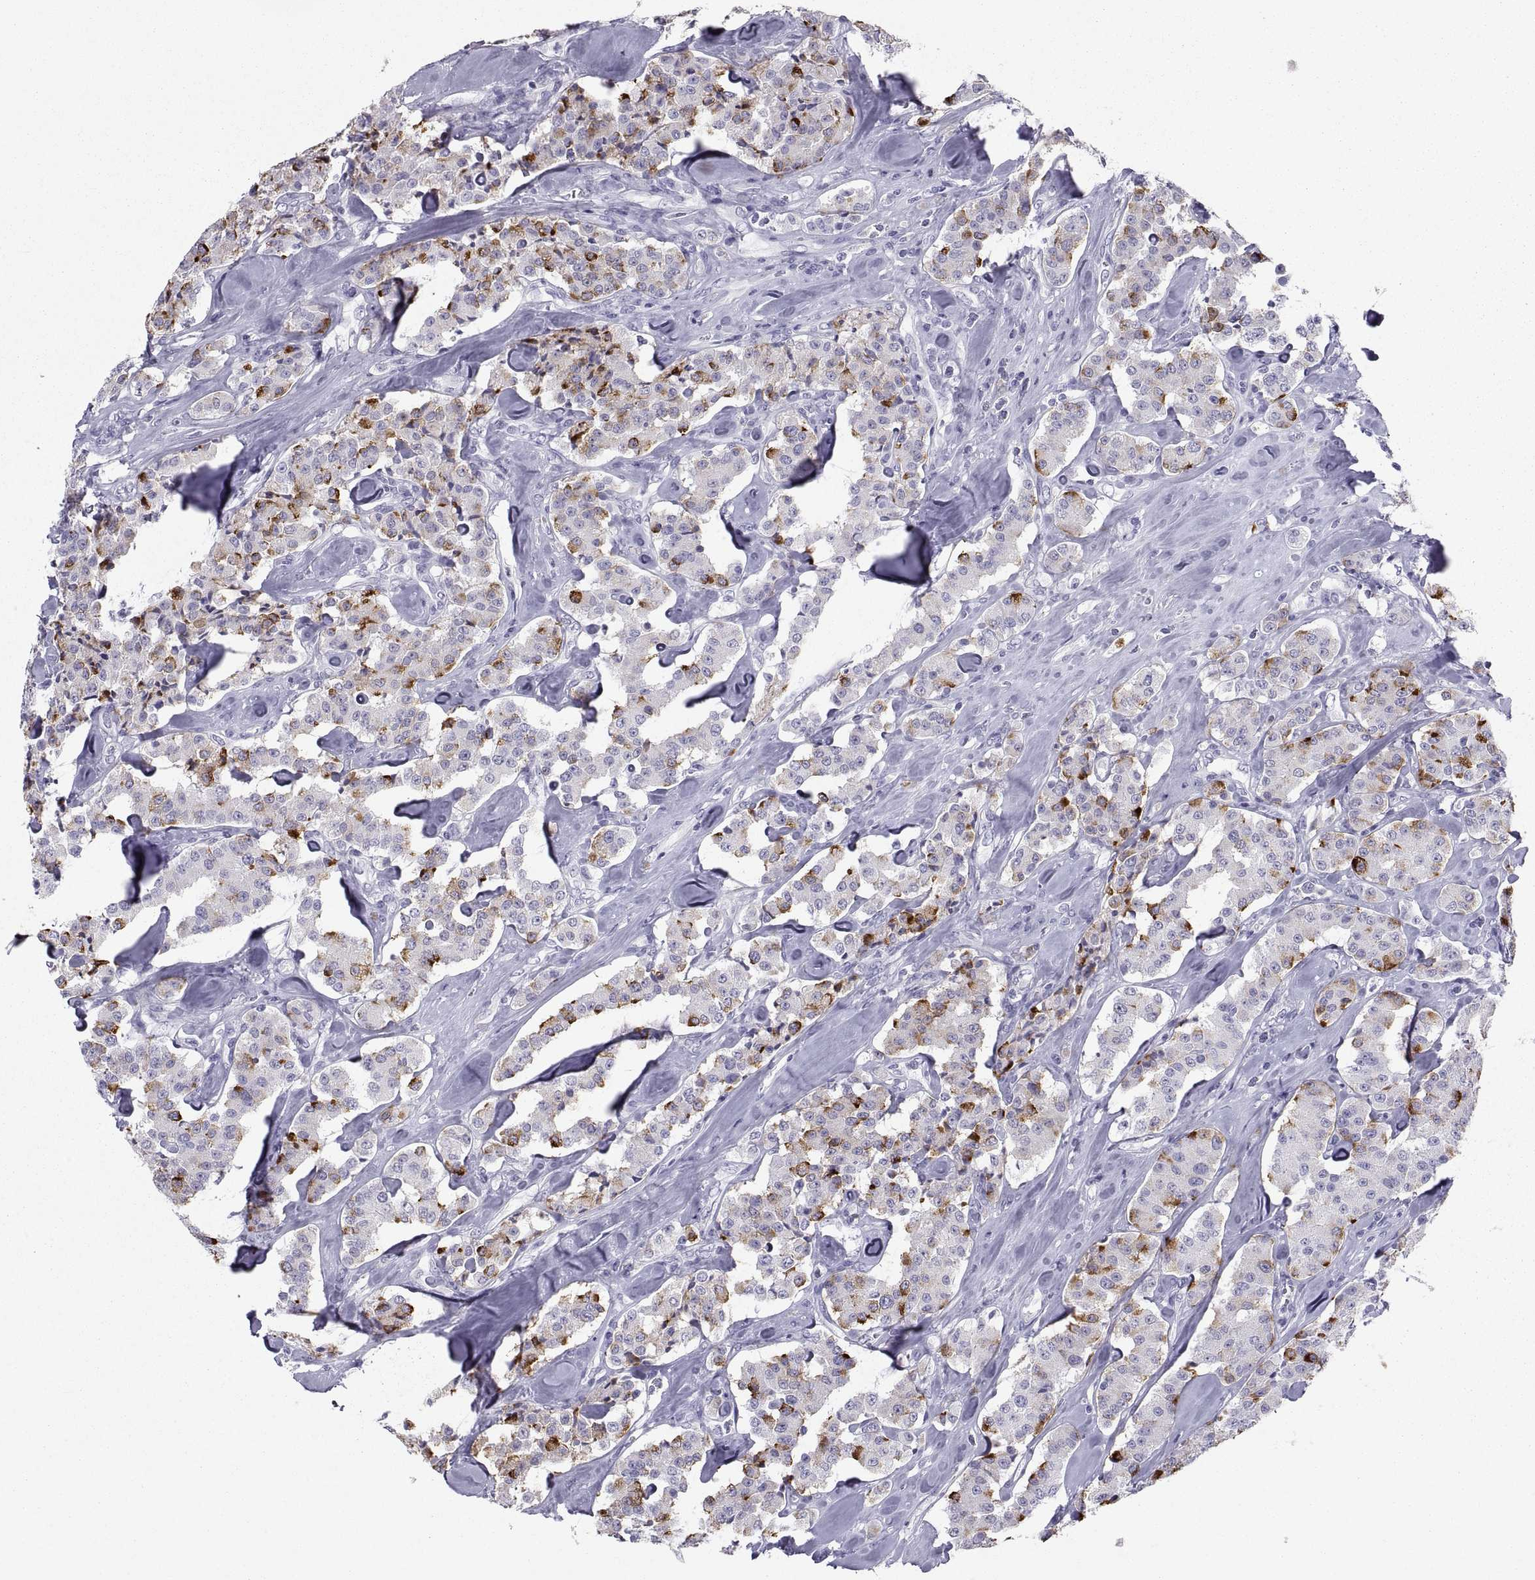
{"staining": {"intensity": "strong", "quantity": "<25%", "location": "cytoplasmic/membranous"}, "tissue": "carcinoid", "cell_type": "Tumor cells", "image_type": "cancer", "snomed": [{"axis": "morphology", "description": "Carcinoid, malignant, NOS"}, {"axis": "topography", "description": "Pancreas"}], "caption": "A high-resolution image shows immunohistochemistry staining of carcinoid (malignant), which shows strong cytoplasmic/membranous staining in about <25% of tumor cells.", "gene": "PCSK1N", "patient": {"sex": "male", "age": 41}}